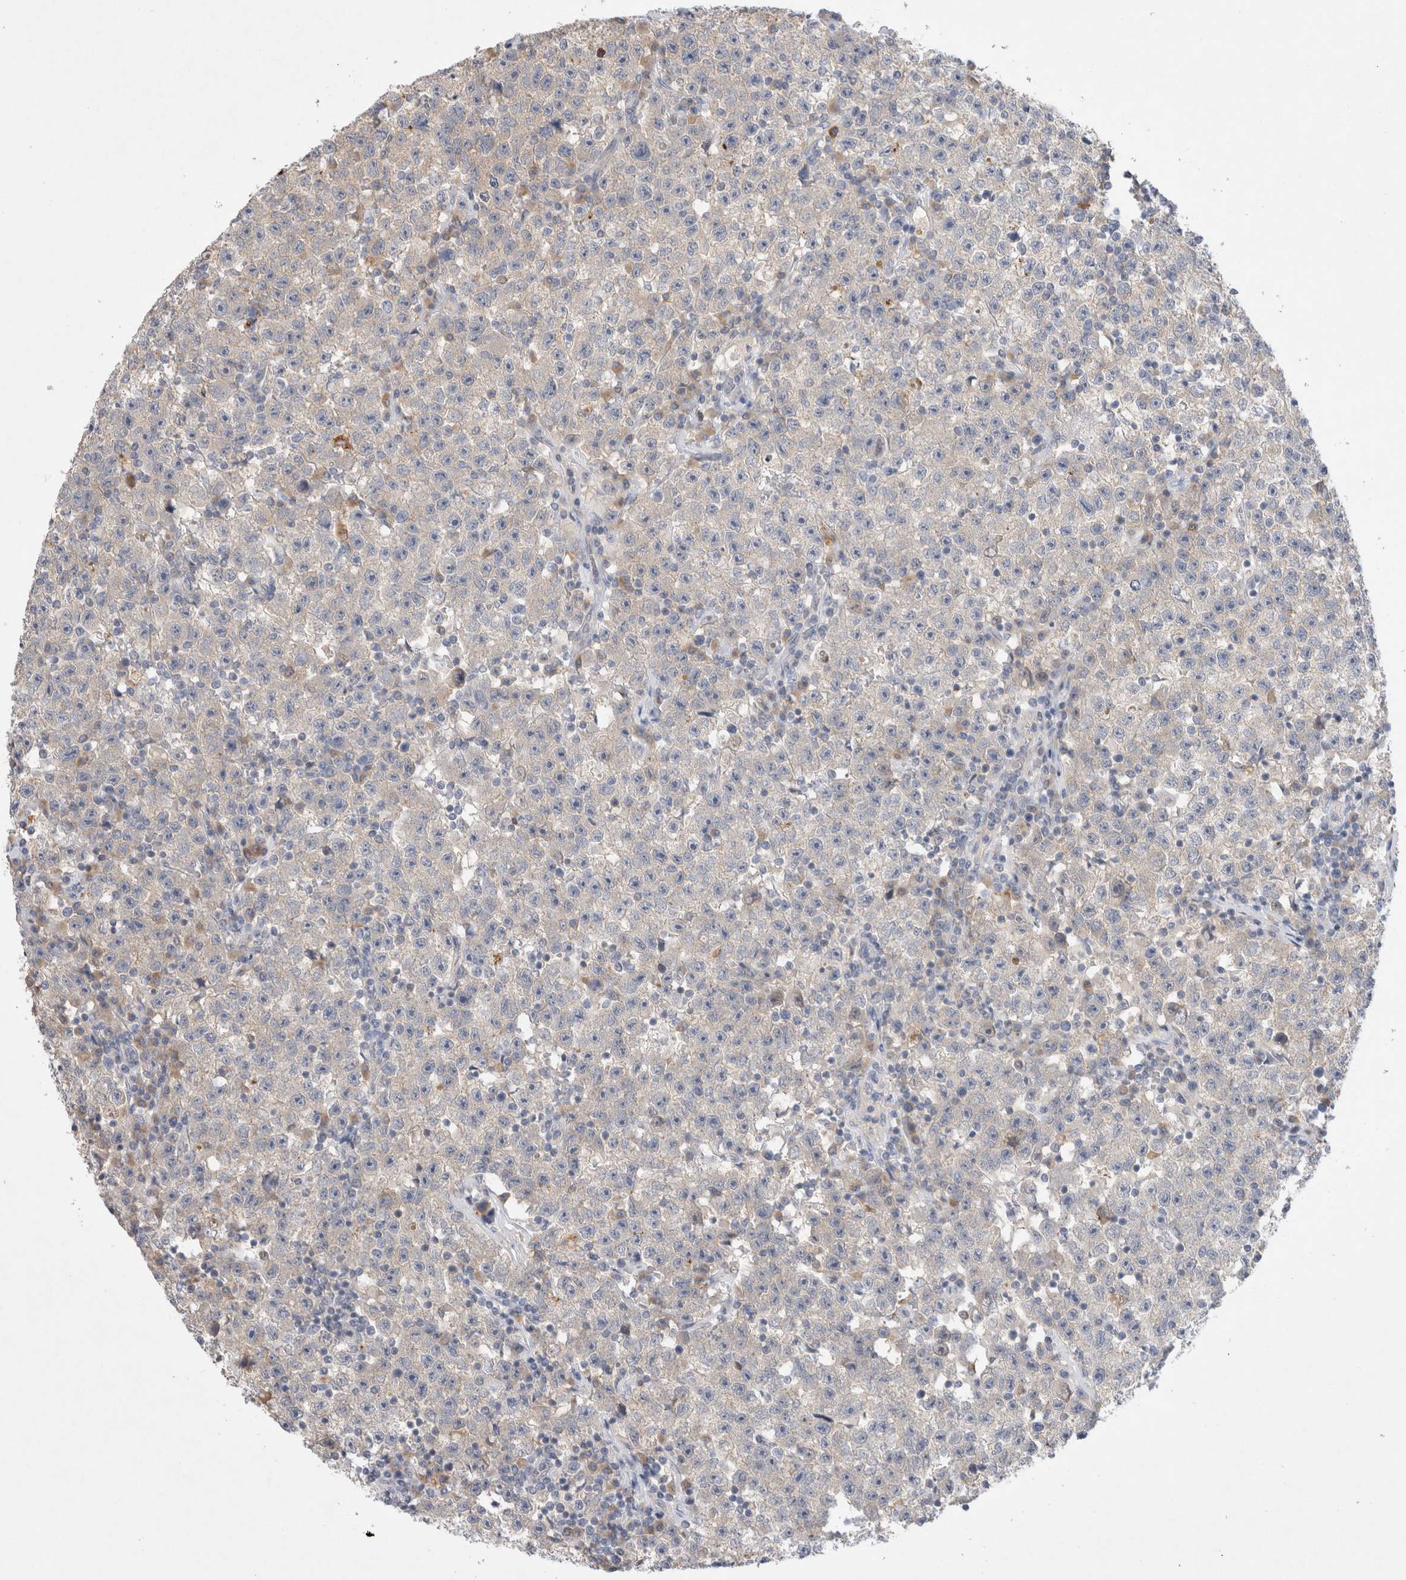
{"staining": {"intensity": "negative", "quantity": "none", "location": "none"}, "tissue": "testis cancer", "cell_type": "Tumor cells", "image_type": "cancer", "snomed": [{"axis": "morphology", "description": "Seminoma, NOS"}, {"axis": "topography", "description": "Testis"}], "caption": "An immunohistochemistry histopathology image of seminoma (testis) is shown. There is no staining in tumor cells of seminoma (testis).", "gene": "GAS1", "patient": {"sex": "male", "age": 22}}